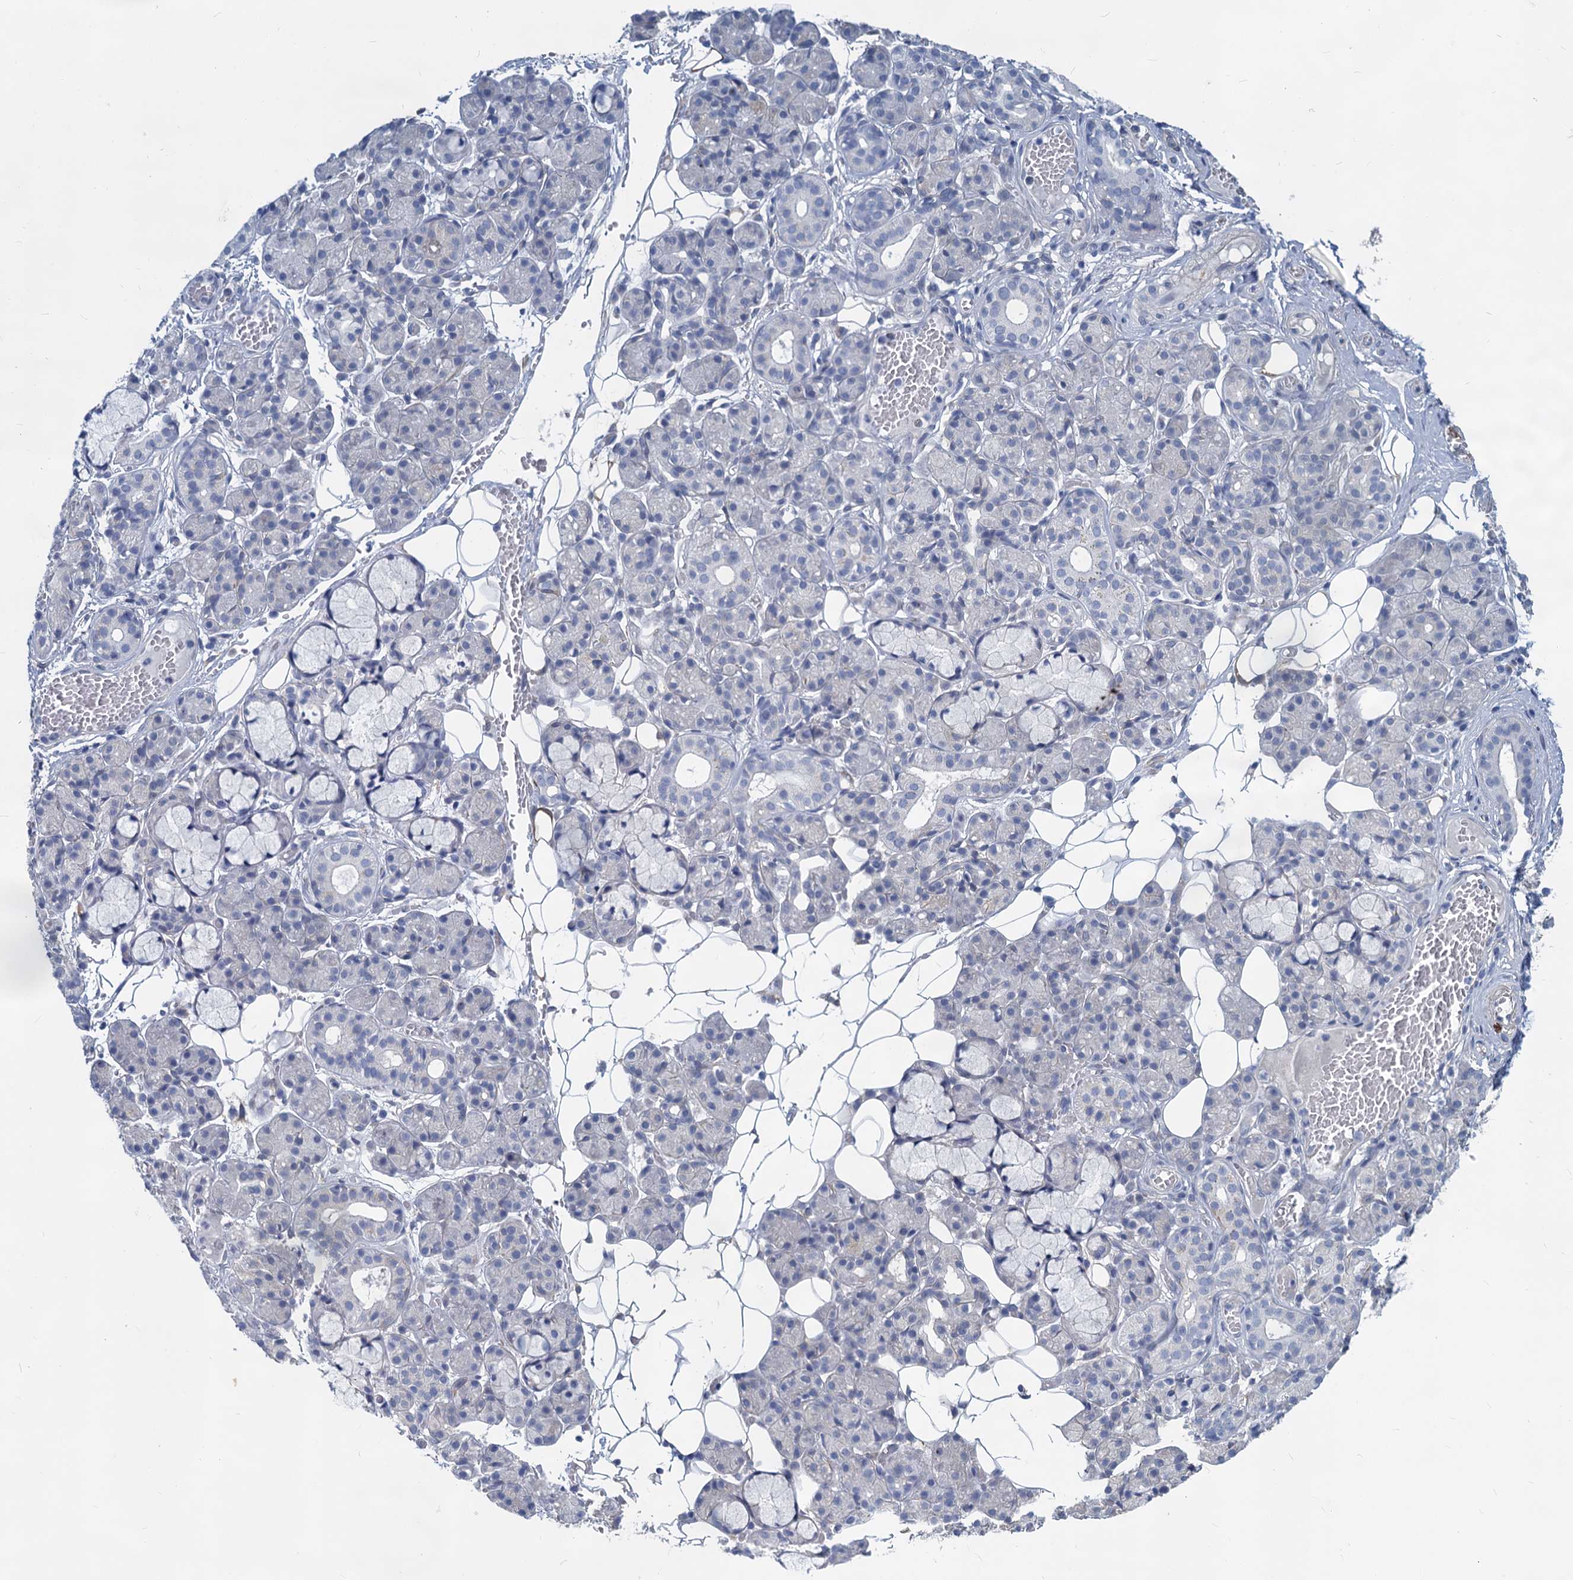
{"staining": {"intensity": "negative", "quantity": "none", "location": "none"}, "tissue": "salivary gland", "cell_type": "Glandular cells", "image_type": "normal", "snomed": [{"axis": "morphology", "description": "Normal tissue, NOS"}, {"axis": "topography", "description": "Salivary gland"}], "caption": "Immunohistochemistry of benign salivary gland exhibits no positivity in glandular cells.", "gene": "GSTM3", "patient": {"sex": "male", "age": 63}}